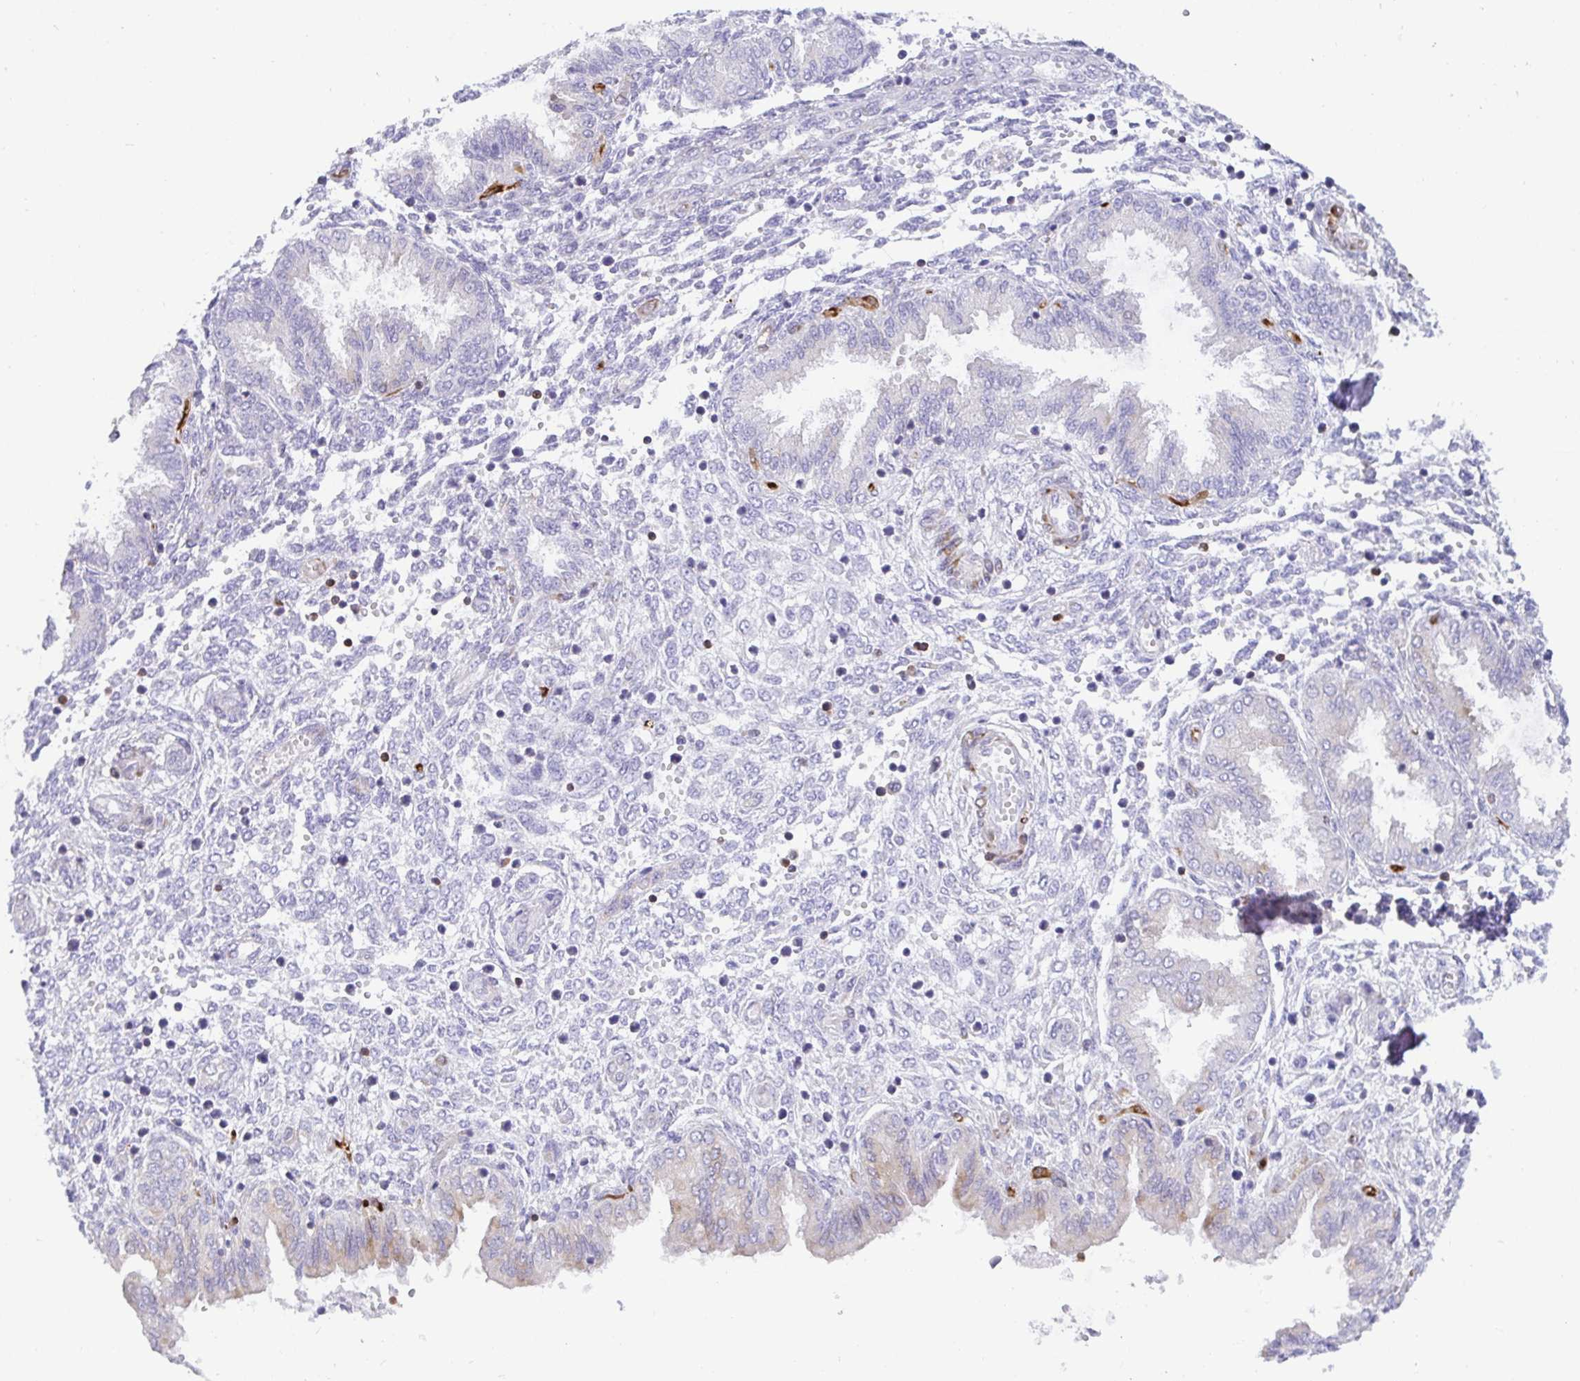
{"staining": {"intensity": "negative", "quantity": "none", "location": "none"}, "tissue": "endometrium", "cell_type": "Cells in endometrial stroma", "image_type": "normal", "snomed": [{"axis": "morphology", "description": "Normal tissue, NOS"}, {"axis": "topography", "description": "Endometrium"}], "caption": "Immunohistochemistry (IHC) photomicrograph of unremarkable endometrium: human endometrium stained with DAB (3,3'-diaminobenzidine) demonstrates no significant protein staining in cells in endometrial stroma. The staining is performed using DAB (3,3'-diaminobenzidine) brown chromogen with nuclei counter-stained in using hematoxylin.", "gene": "TP53I11", "patient": {"sex": "female", "age": 33}}